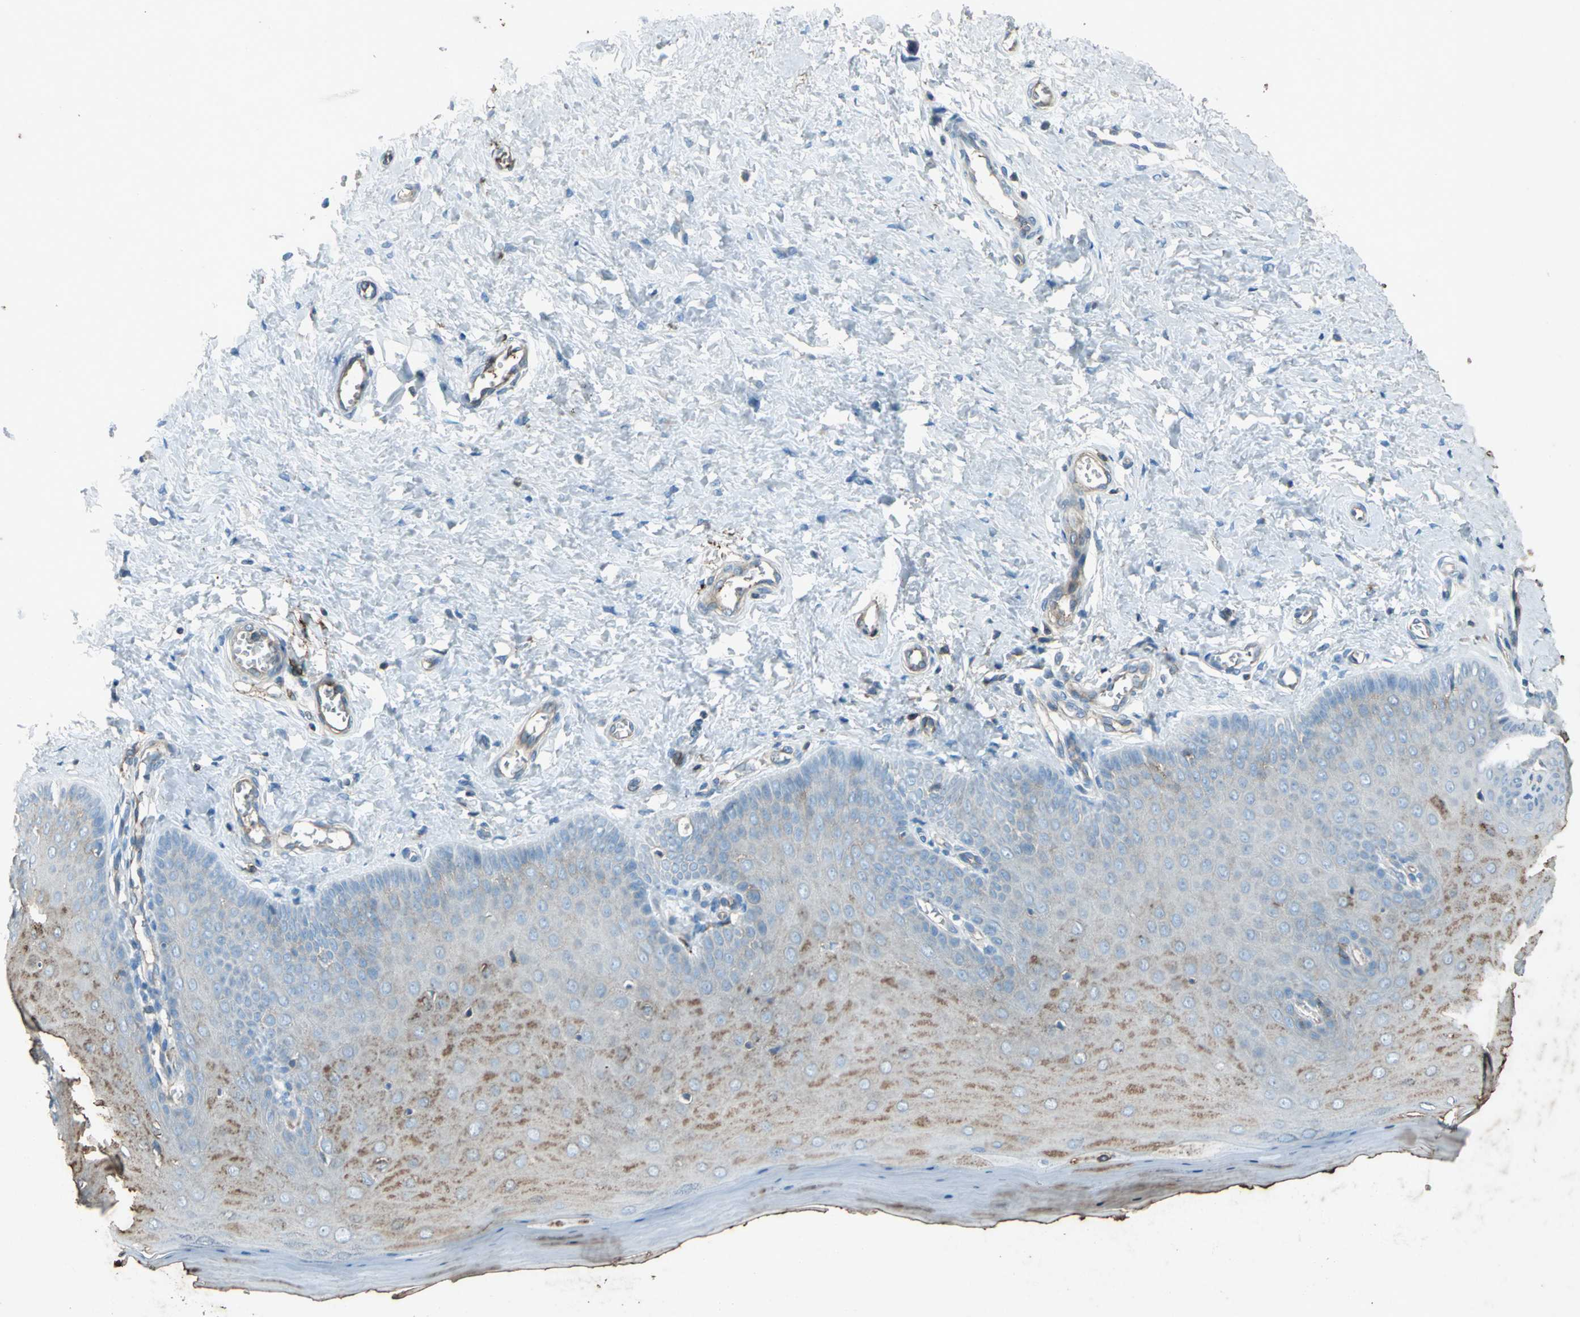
{"staining": {"intensity": "moderate", "quantity": "25%-75%", "location": "cytoplasmic/membranous"}, "tissue": "cervix", "cell_type": "Glandular cells", "image_type": "normal", "snomed": [{"axis": "morphology", "description": "Normal tissue, NOS"}, {"axis": "topography", "description": "Cervix"}], "caption": "Benign cervix was stained to show a protein in brown. There is medium levels of moderate cytoplasmic/membranous staining in approximately 25%-75% of glandular cells.", "gene": "CCR6", "patient": {"sex": "female", "age": 55}}